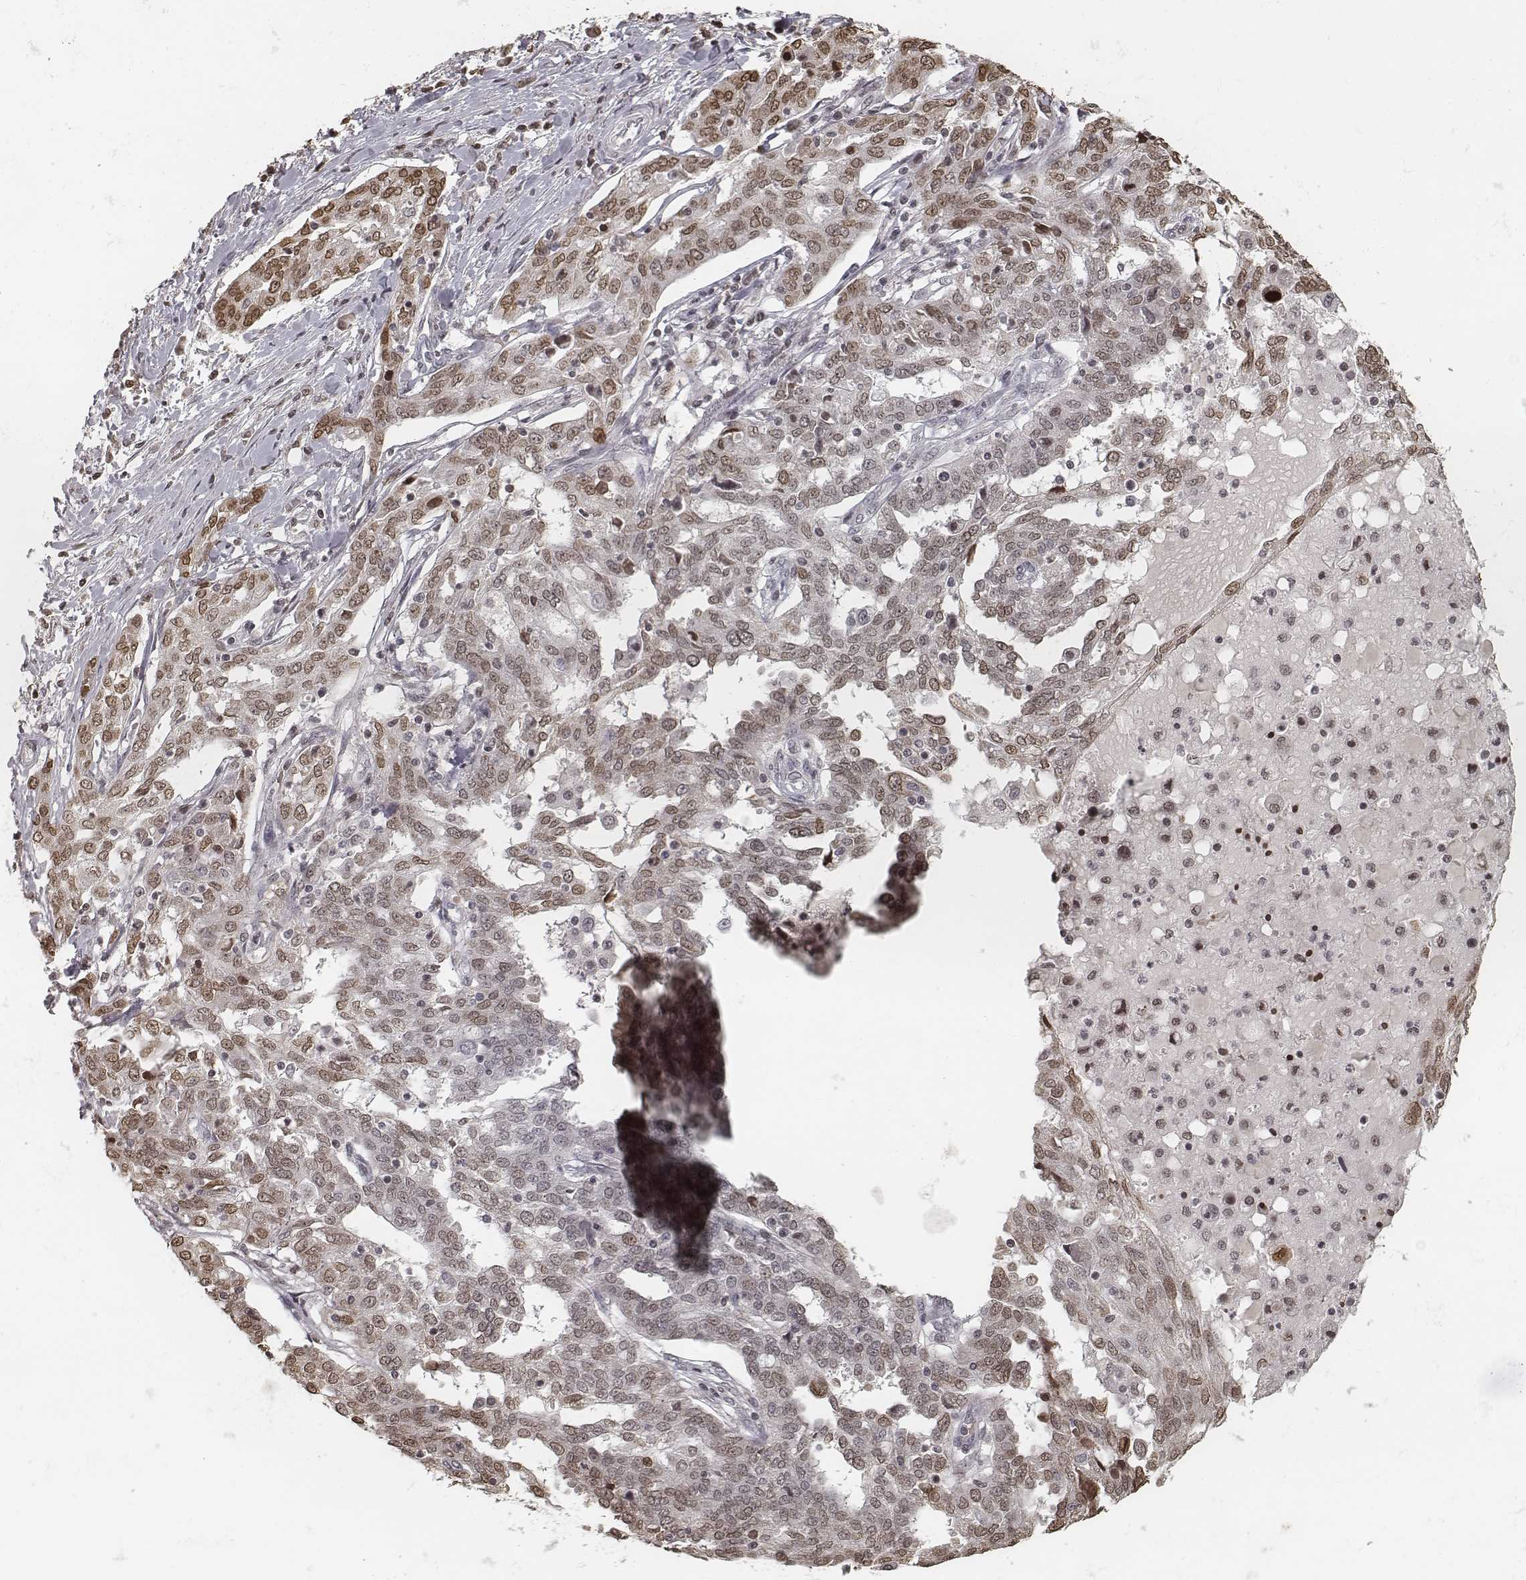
{"staining": {"intensity": "moderate", "quantity": ">75%", "location": "nuclear"}, "tissue": "ovarian cancer", "cell_type": "Tumor cells", "image_type": "cancer", "snomed": [{"axis": "morphology", "description": "Cystadenocarcinoma, serous, NOS"}, {"axis": "topography", "description": "Ovary"}], "caption": "Protein expression by immunohistochemistry (IHC) demonstrates moderate nuclear staining in about >75% of tumor cells in serous cystadenocarcinoma (ovarian).", "gene": "HMGA2", "patient": {"sex": "female", "age": 67}}